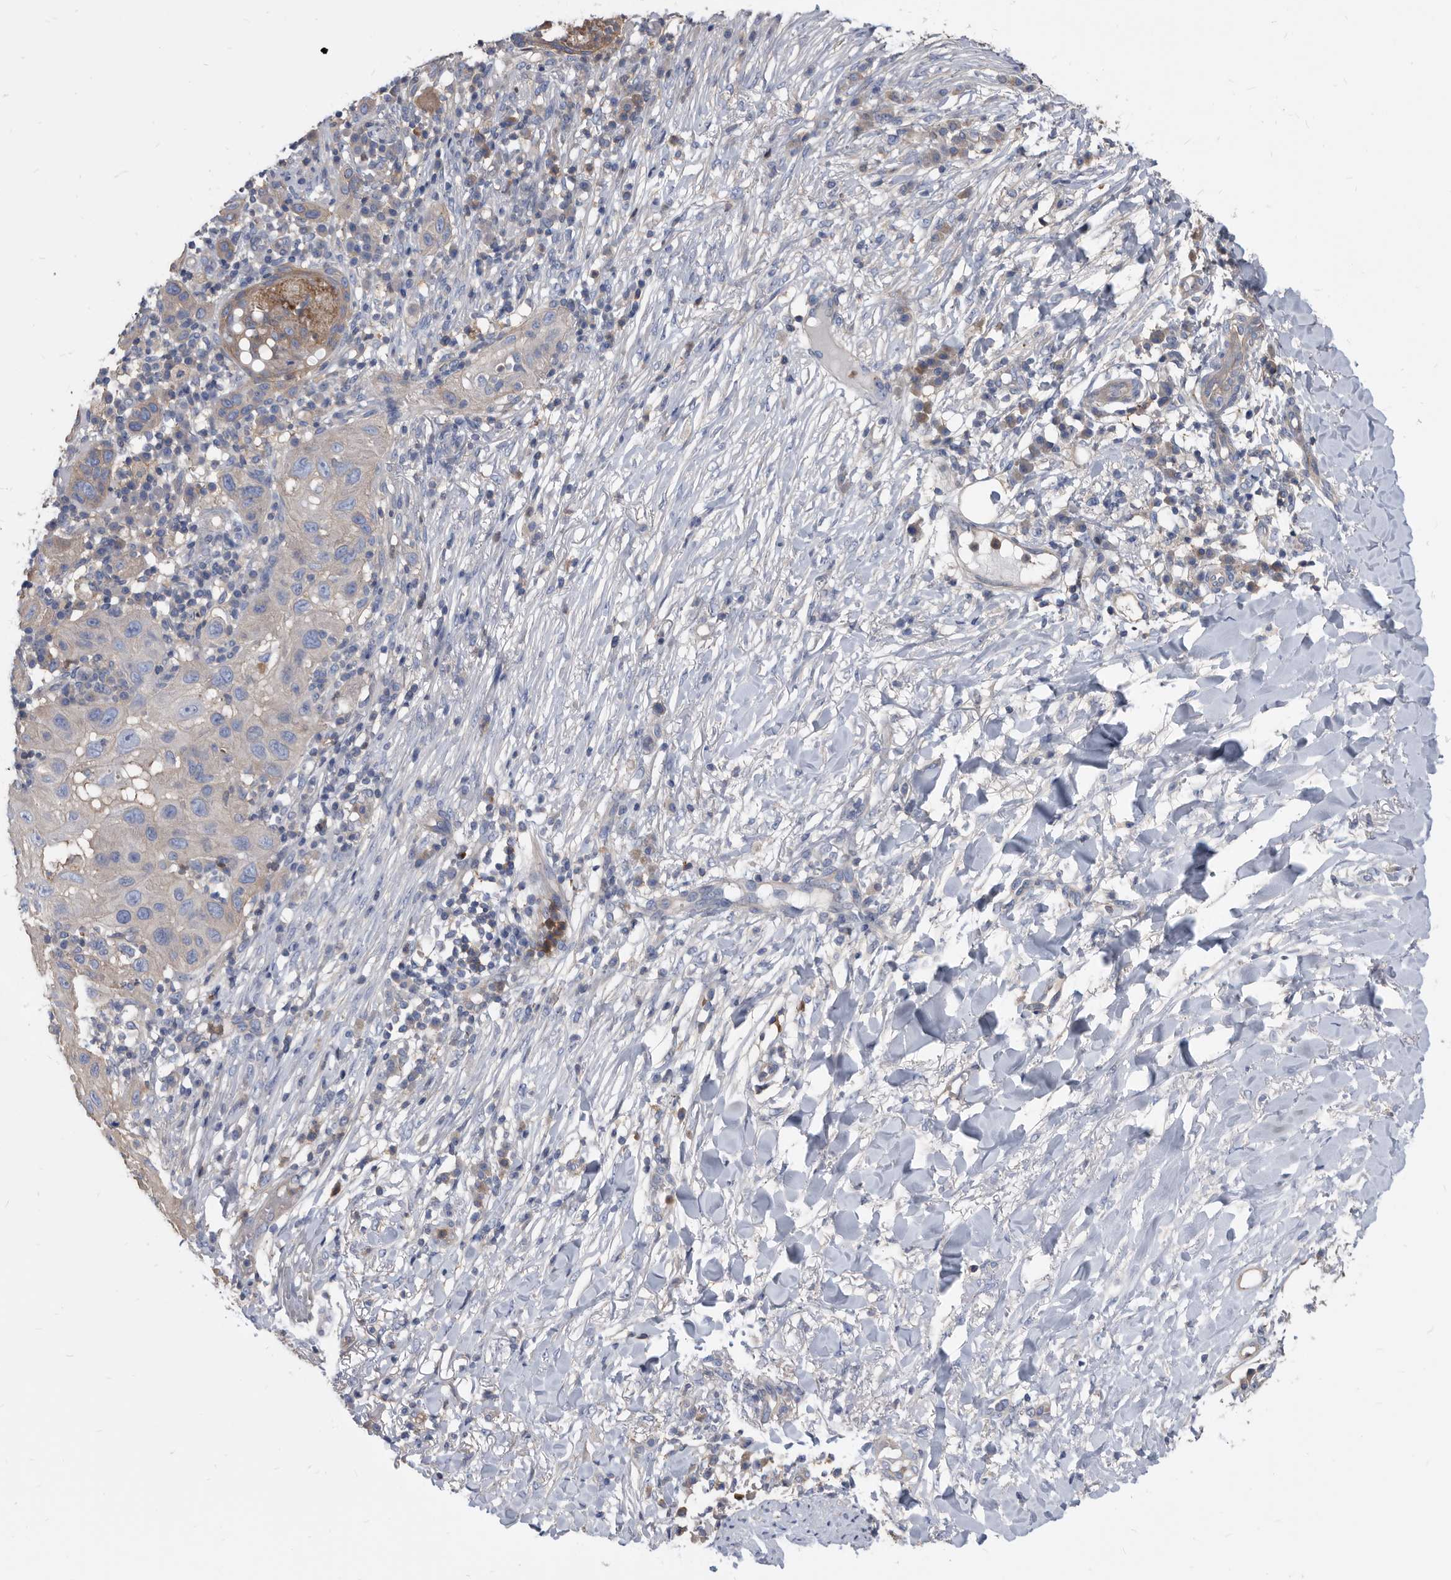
{"staining": {"intensity": "weak", "quantity": "<25%", "location": "cytoplasmic/membranous"}, "tissue": "skin cancer", "cell_type": "Tumor cells", "image_type": "cancer", "snomed": [{"axis": "morphology", "description": "Normal tissue, NOS"}, {"axis": "morphology", "description": "Squamous cell carcinoma, NOS"}, {"axis": "topography", "description": "Skin"}], "caption": "Immunohistochemical staining of human skin squamous cell carcinoma demonstrates no significant positivity in tumor cells. Nuclei are stained in blue.", "gene": "APEH", "patient": {"sex": "female", "age": 96}}